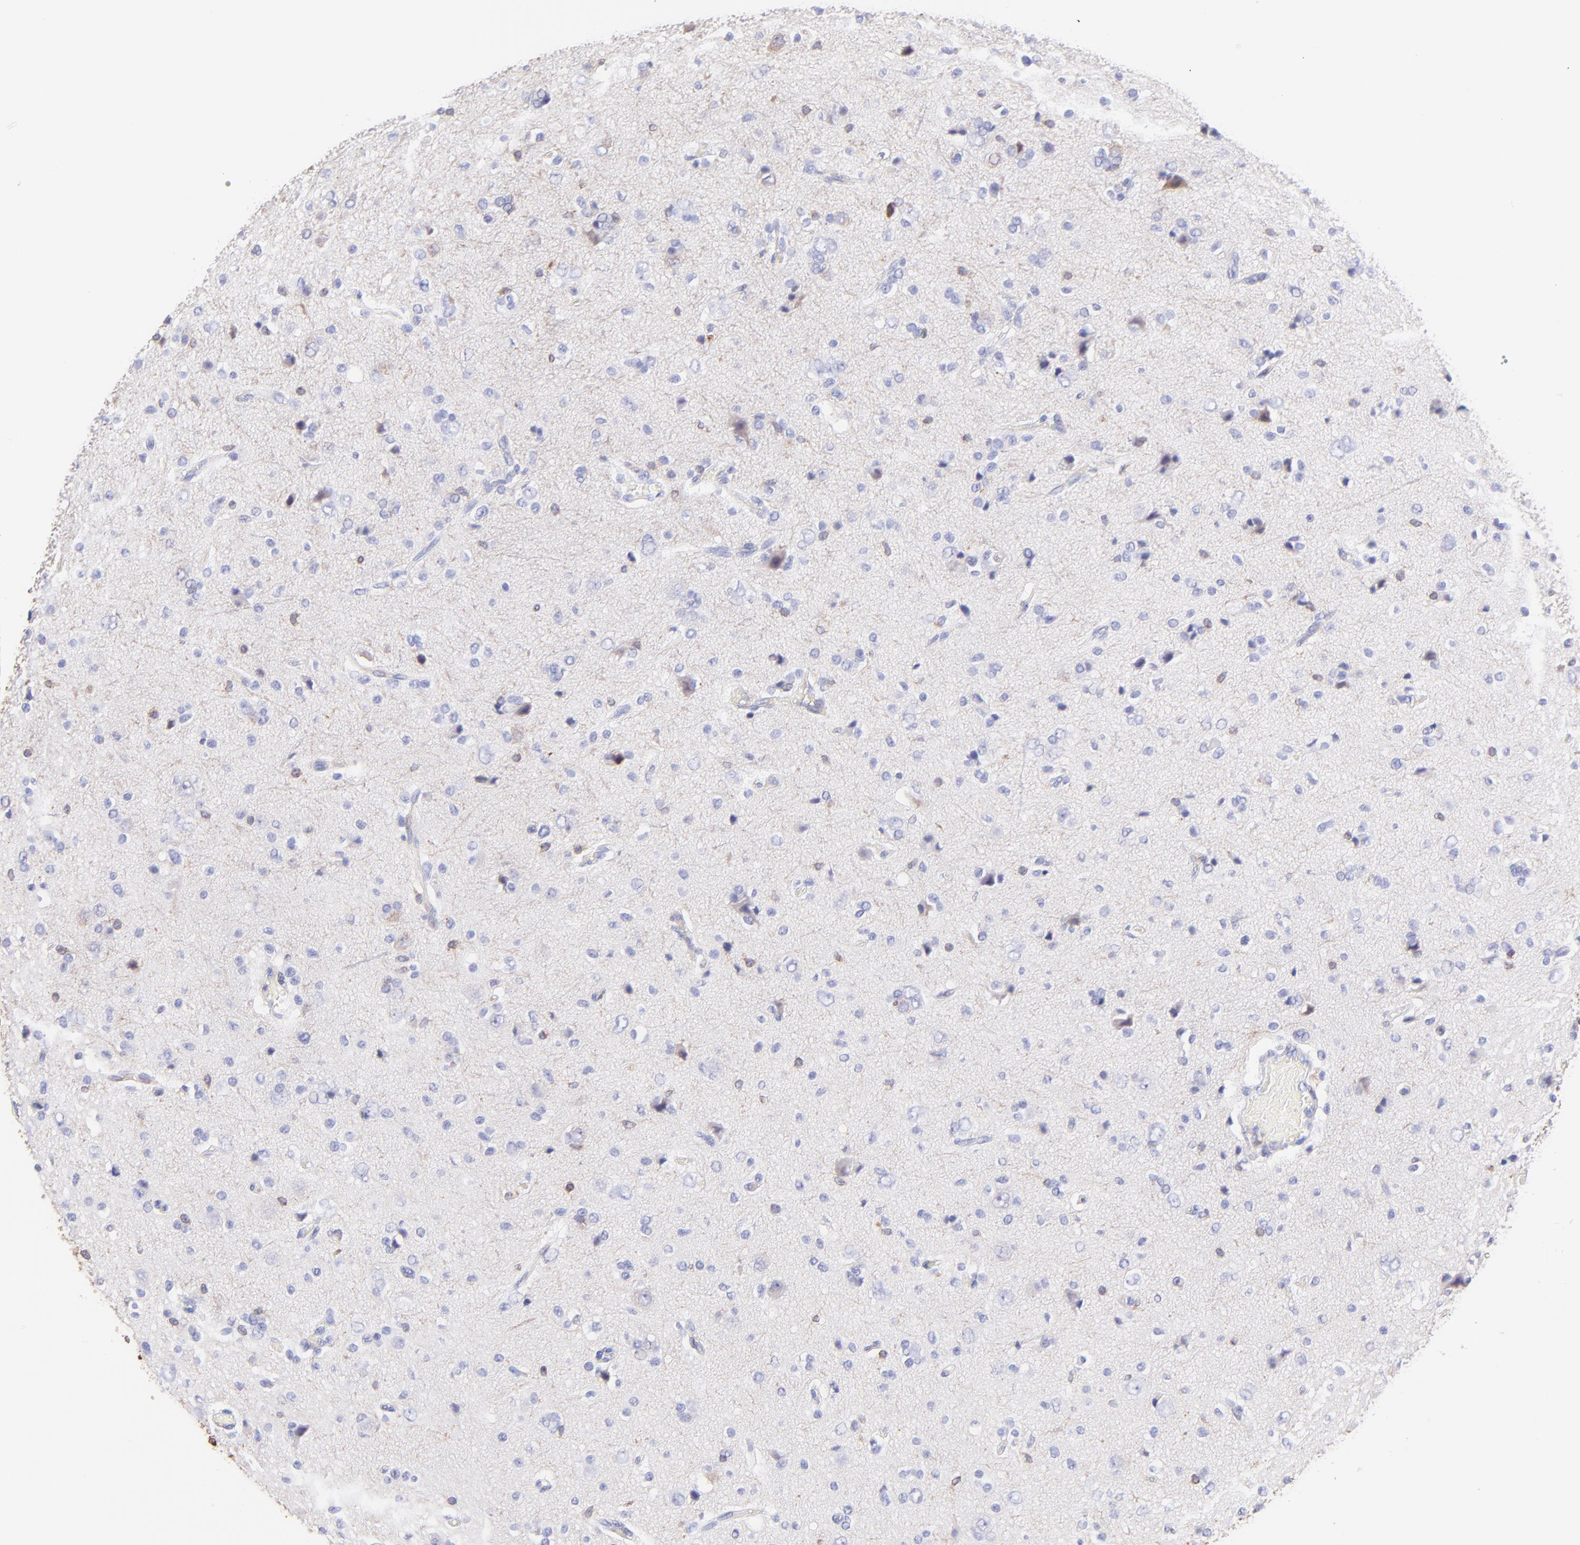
{"staining": {"intensity": "moderate", "quantity": "<25%", "location": "cytoplasmic/membranous"}, "tissue": "glioma", "cell_type": "Tumor cells", "image_type": "cancer", "snomed": [{"axis": "morphology", "description": "Glioma, malignant, High grade"}, {"axis": "topography", "description": "Brain"}], "caption": "Glioma stained with DAB (3,3'-diaminobenzidine) immunohistochemistry reveals low levels of moderate cytoplasmic/membranous positivity in approximately <25% of tumor cells.", "gene": "IRAG2", "patient": {"sex": "male", "age": 47}}